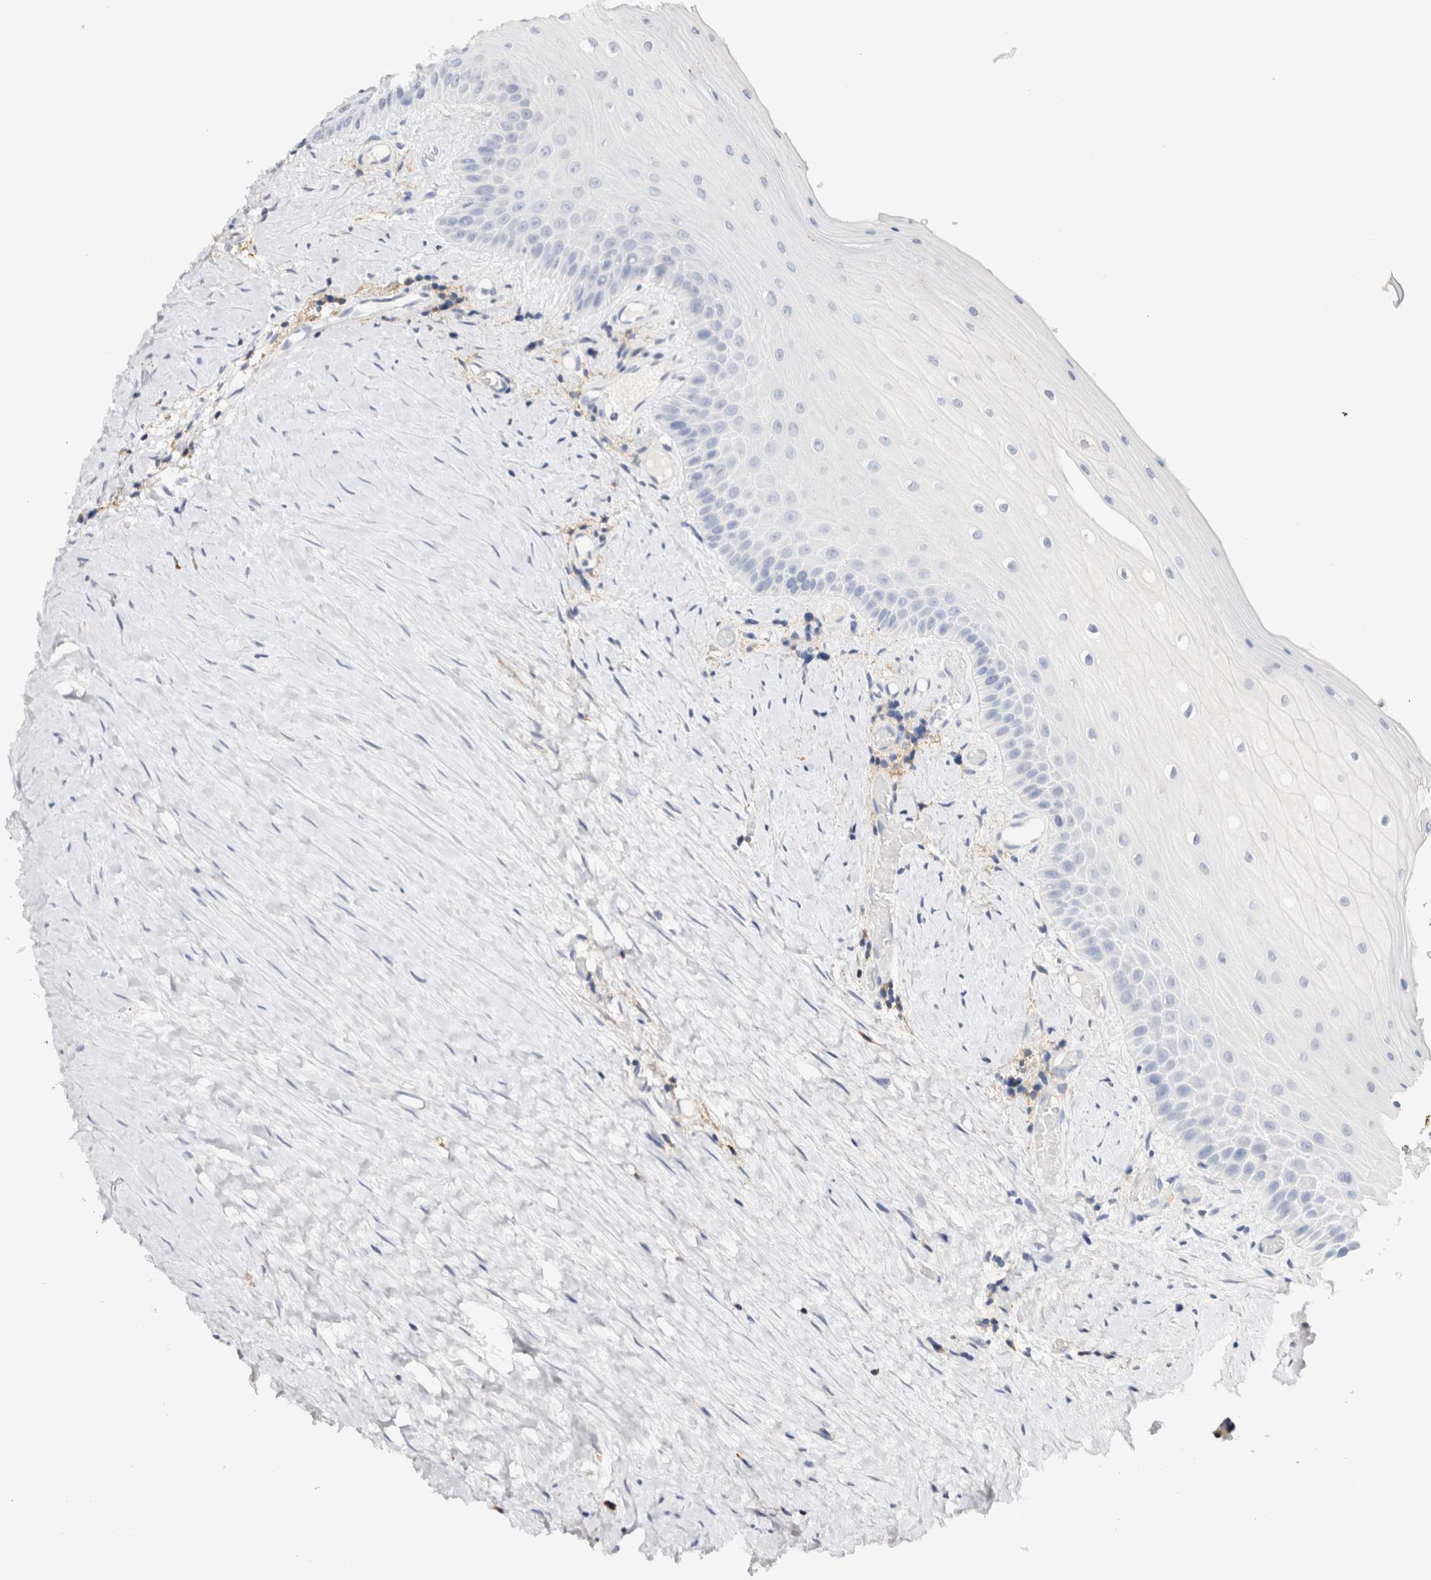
{"staining": {"intensity": "negative", "quantity": "none", "location": "none"}, "tissue": "oral mucosa", "cell_type": "Squamous epithelial cells", "image_type": "normal", "snomed": [{"axis": "morphology", "description": "Normal tissue, NOS"}, {"axis": "topography", "description": "Skeletal muscle"}, {"axis": "topography", "description": "Oral tissue"}, {"axis": "topography", "description": "Peripheral nerve tissue"}], "caption": "This is a image of immunohistochemistry (IHC) staining of normal oral mucosa, which shows no staining in squamous epithelial cells. The staining was performed using DAB (3,3'-diaminobenzidine) to visualize the protein expression in brown, while the nuclei were stained in blue with hematoxylin (Magnification: 20x).", "gene": "GADD45G", "patient": {"sex": "female", "age": 84}}